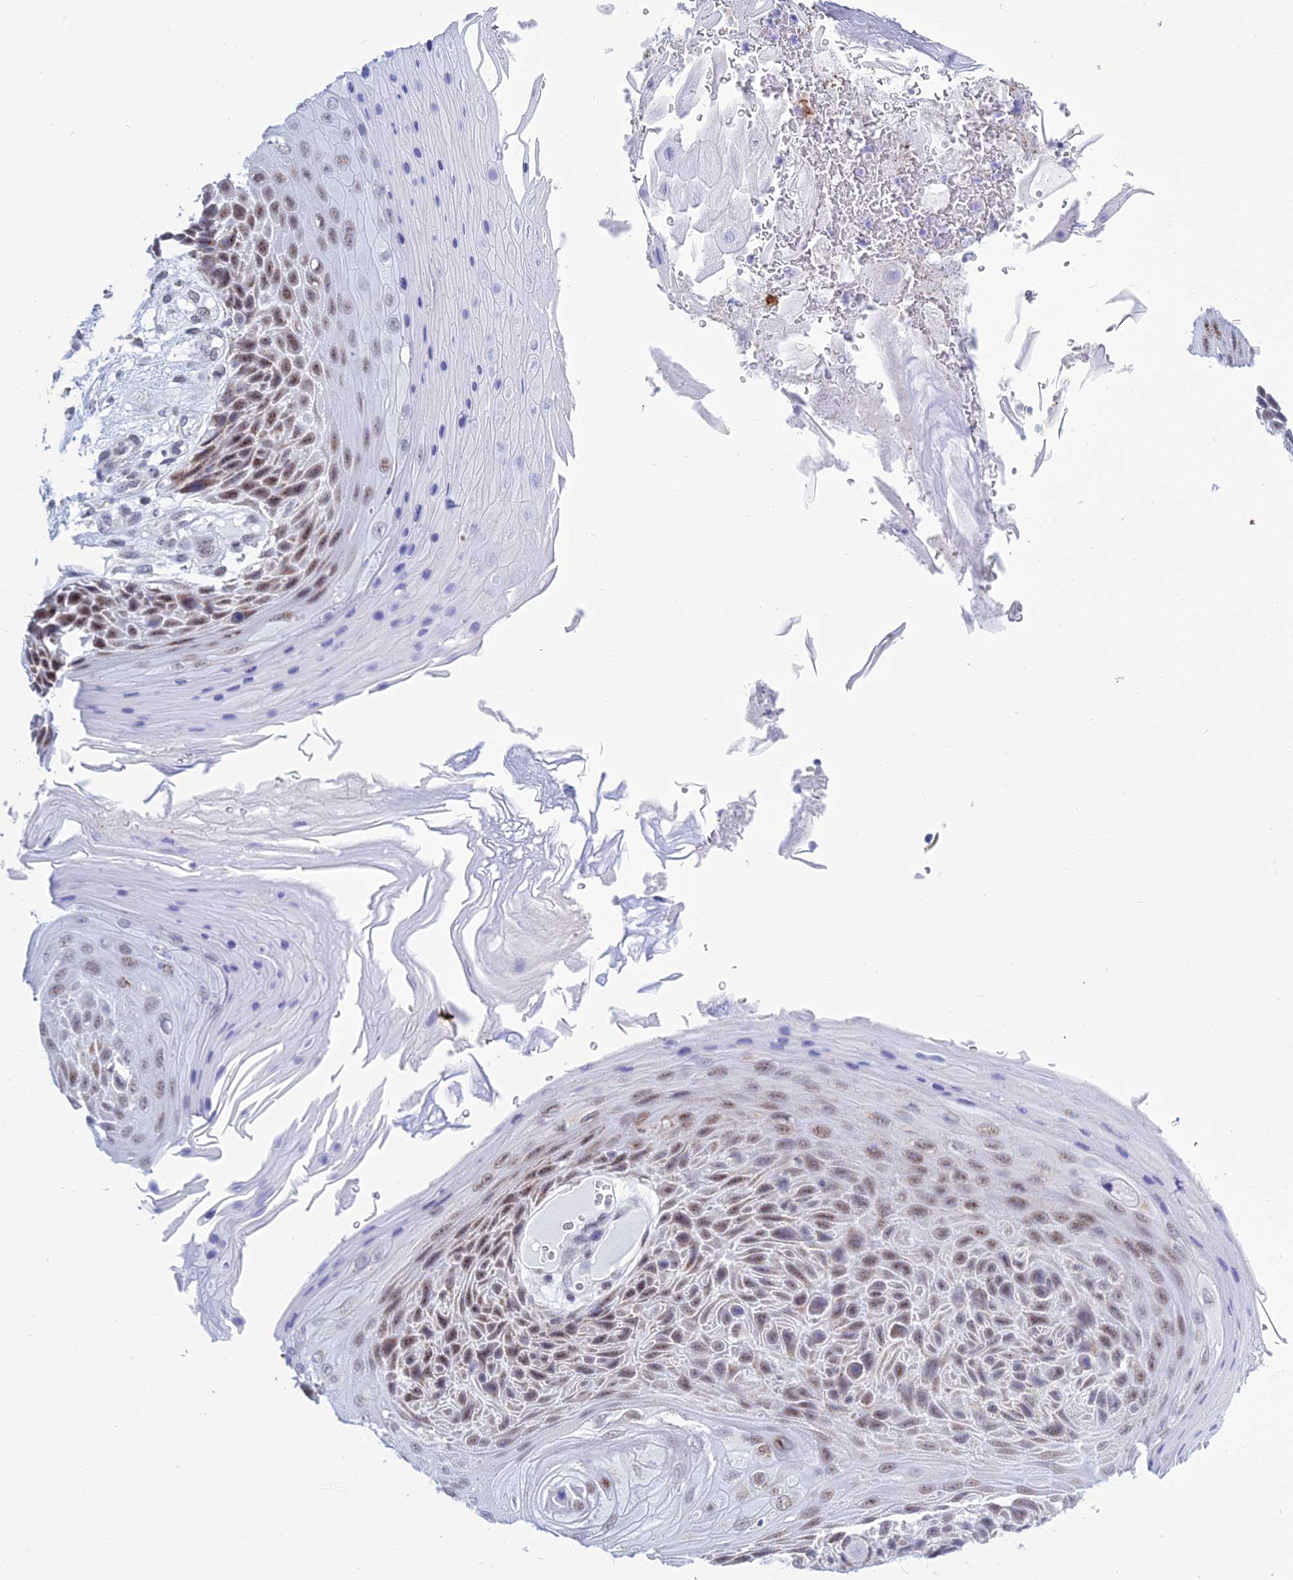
{"staining": {"intensity": "moderate", "quantity": "25%-75%", "location": "nuclear"}, "tissue": "skin cancer", "cell_type": "Tumor cells", "image_type": "cancer", "snomed": [{"axis": "morphology", "description": "Squamous cell carcinoma, NOS"}, {"axis": "topography", "description": "Skin"}], "caption": "There is medium levels of moderate nuclear staining in tumor cells of skin cancer, as demonstrated by immunohistochemical staining (brown color).", "gene": "KLF14", "patient": {"sex": "female", "age": 88}}